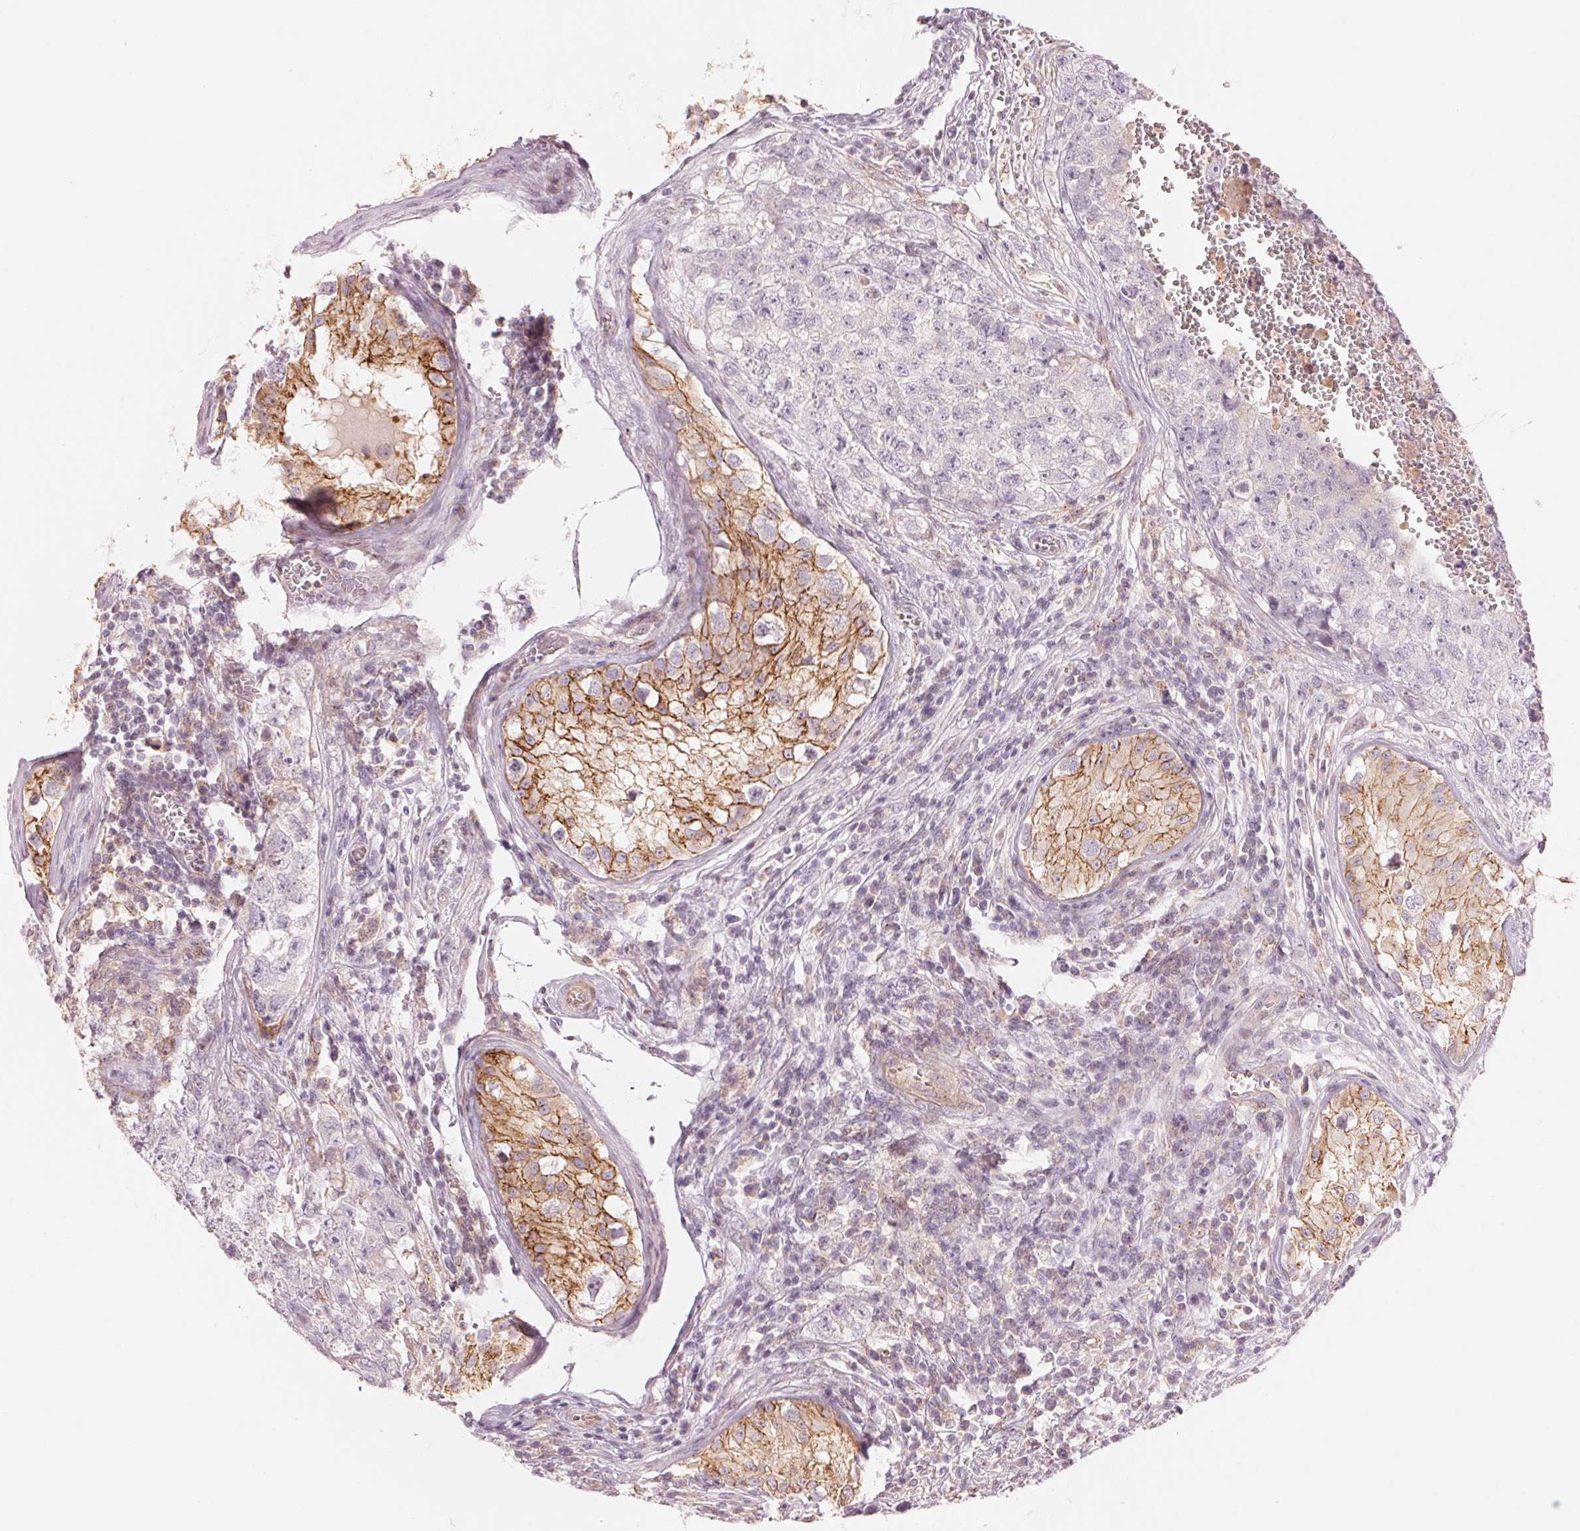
{"staining": {"intensity": "negative", "quantity": "none", "location": "none"}, "tissue": "testis cancer", "cell_type": "Tumor cells", "image_type": "cancer", "snomed": [{"axis": "morphology", "description": "Carcinoma, Embryonal, NOS"}, {"axis": "topography", "description": "Testis"}], "caption": "Tumor cells show no significant protein expression in embryonal carcinoma (testis).", "gene": "SLC17A4", "patient": {"sex": "male", "age": 18}}